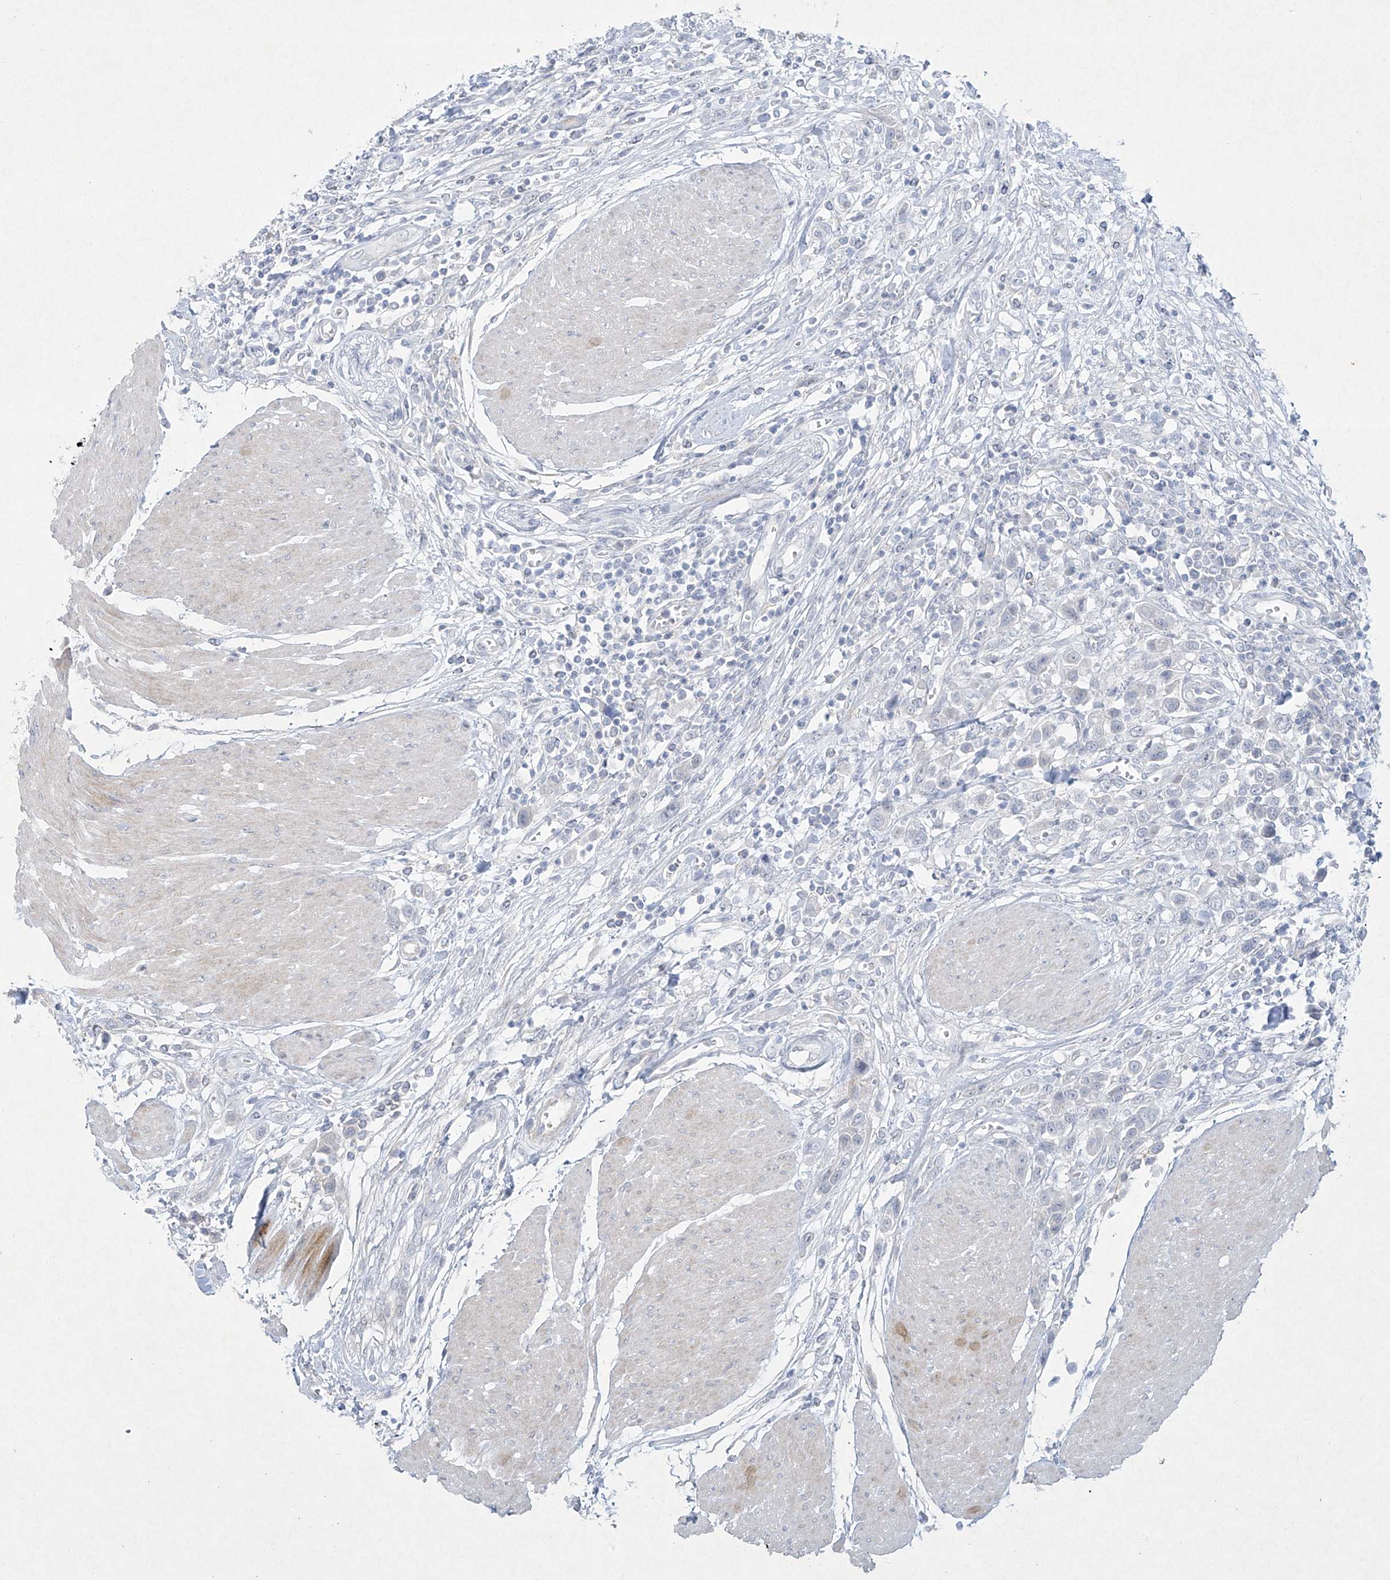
{"staining": {"intensity": "negative", "quantity": "none", "location": "none"}, "tissue": "urothelial cancer", "cell_type": "Tumor cells", "image_type": "cancer", "snomed": [{"axis": "morphology", "description": "Urothelial carcinoma, High grade"}, {"axis": "topography", "description": "Urinary bladder"}], "caption": "High power microscopy photomicrograph of an IHC image of high-grade urothelial carcinoma, revealing no significant staining in tumor cells. The staining is performed using DAB (3,3'-diaminobenzidine) brown chromogen with nuclei counter-stained in using hematoxylin.", "gene": "PAX6", "patient": {"sex": "male", "age": 50}}